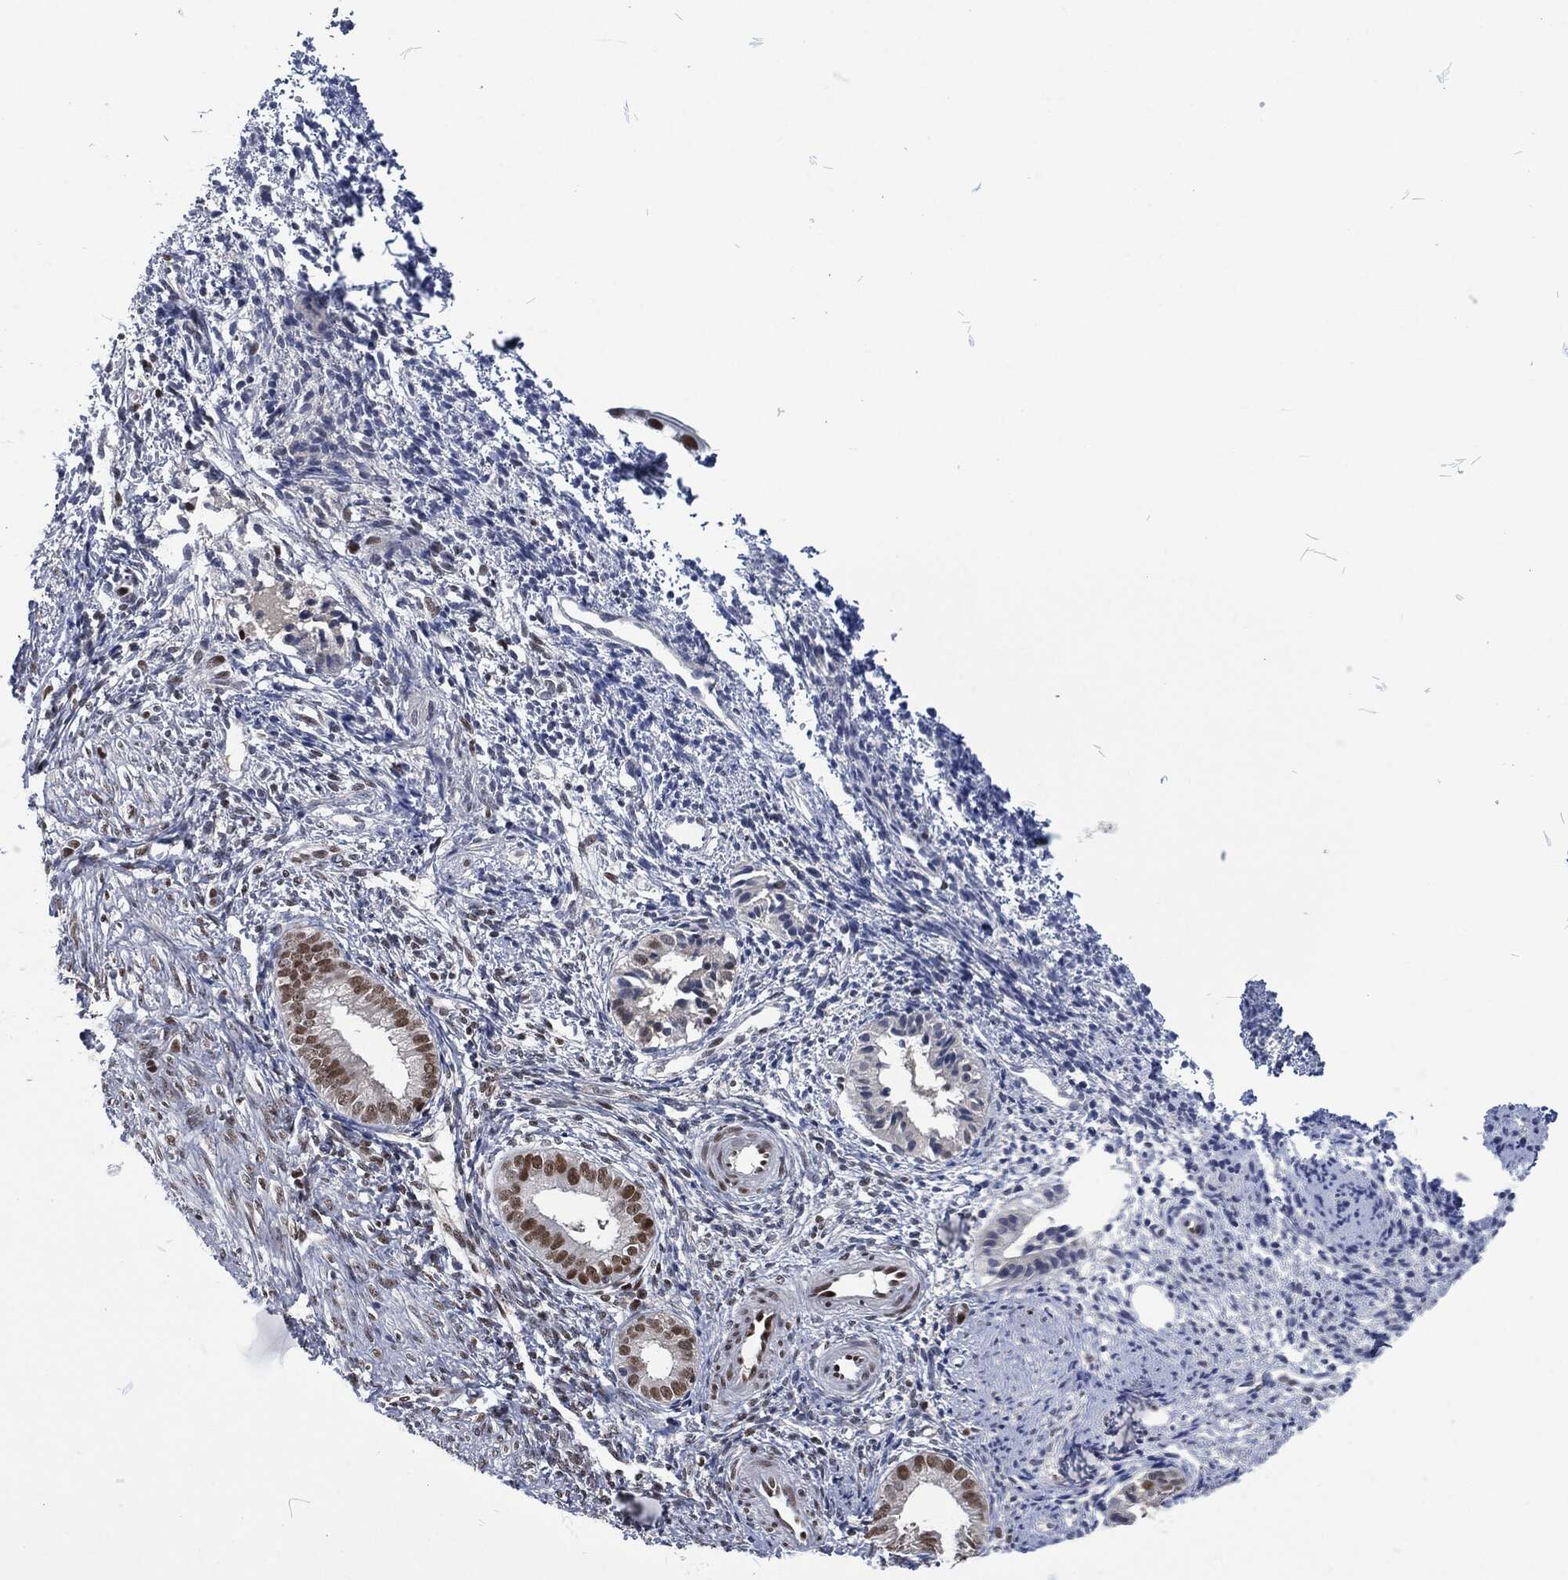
{"staining": {"intensity": "moderate", "quantity": "25%-75%", "location": "nuclear"}, "tissue": "endometrium", "cell_type": "Cells in endometrial stroma", "image_type": "normal", "snomed": [{"axis": "morphology", "description": "Normal tissue, NOS"}, {"axis": "topography", "description": "Endometrium"}], "caption": "This micrograph displays immunohistochemistry staining of unremarkable human endometrium, with medium moderate nuclear expression in approximately 25%-75% of cells in endometrial stroma.", "gene": "DCPS", "patient": {"sex": "female", "age": 47}}